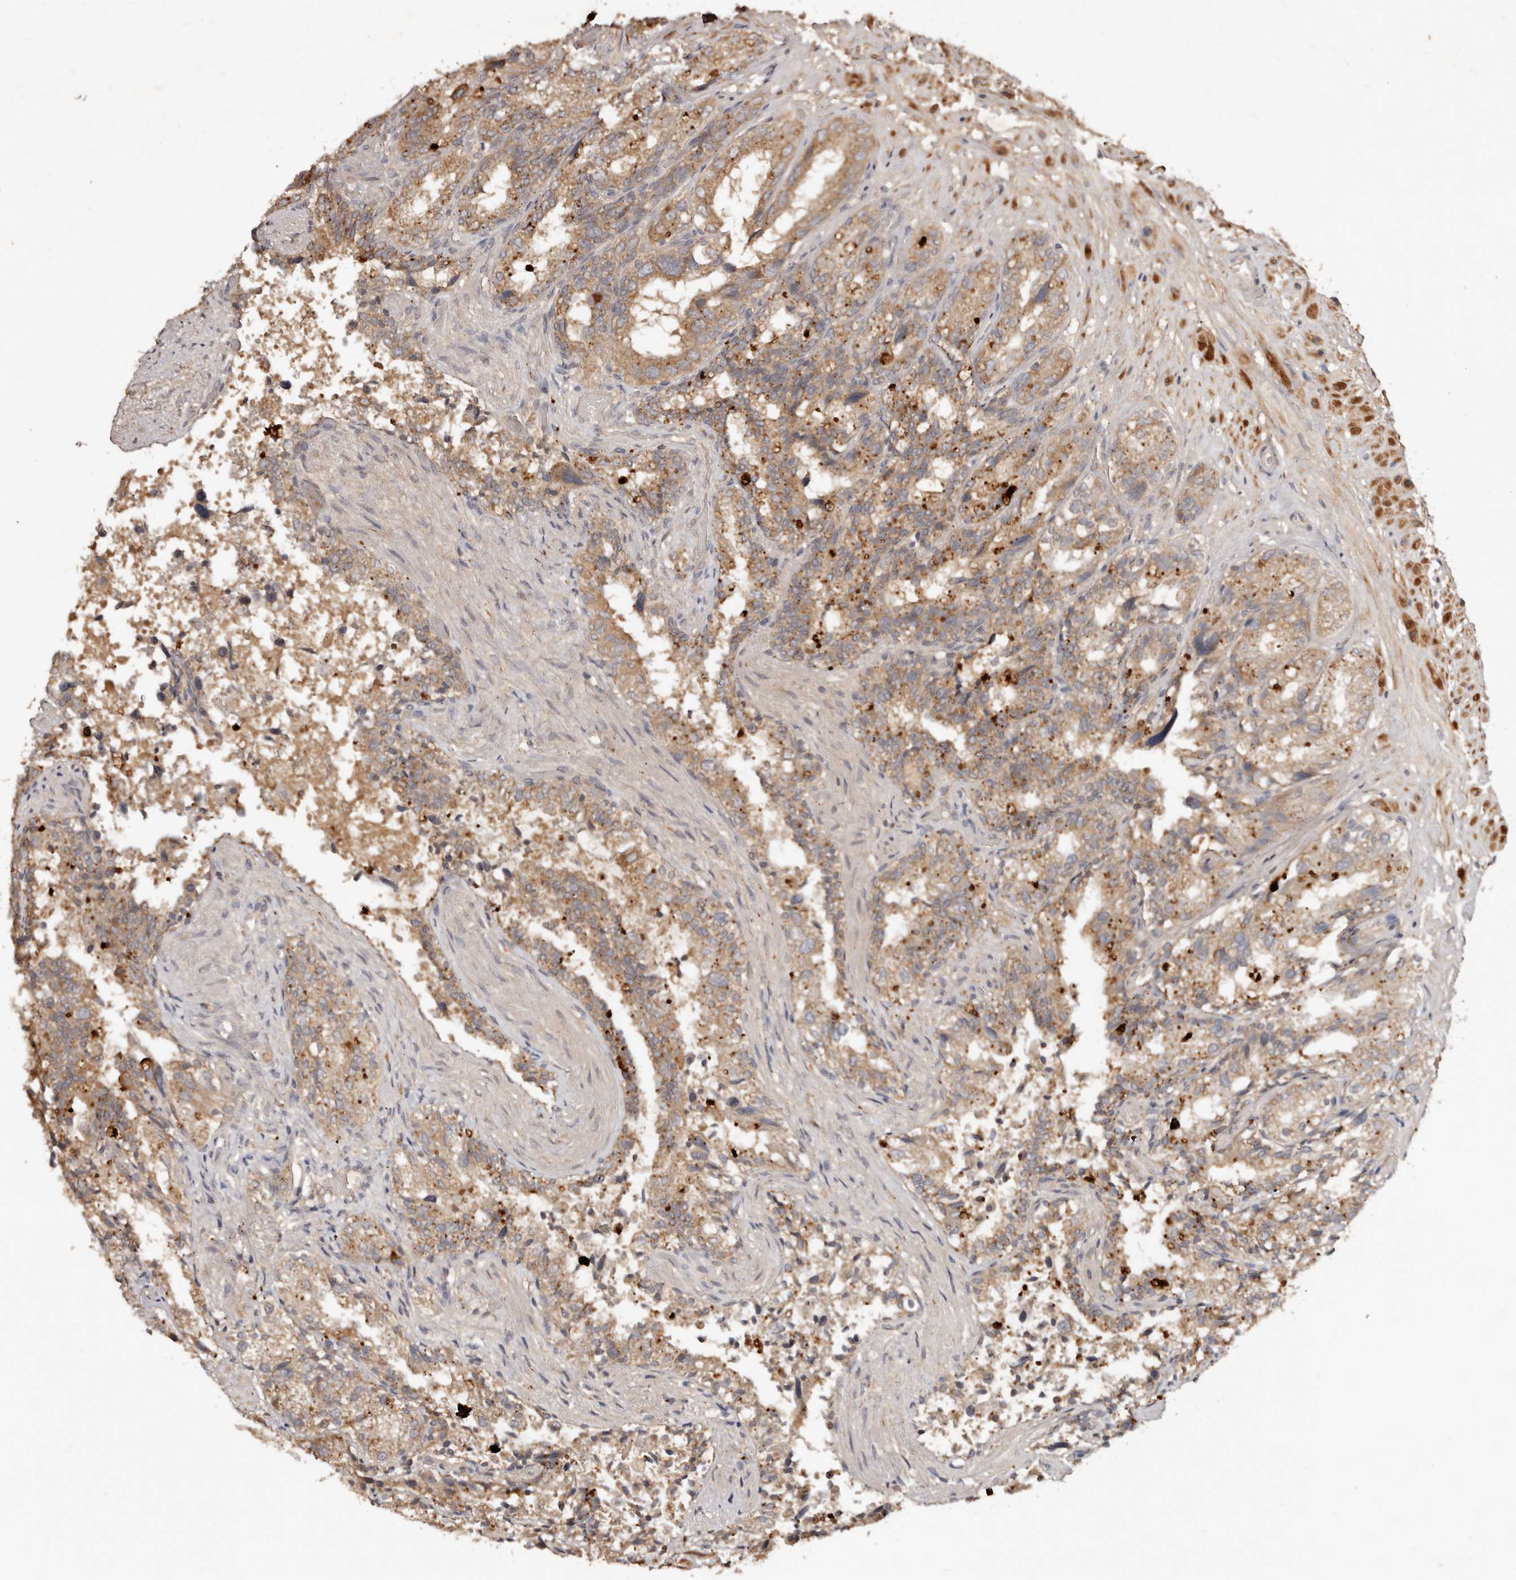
{"staining": {"intensity": "moderate", "quantity": ">75%", "location": "cytoplasmic/membranous"}, "tissue": "seminal vesicle", "cell_type": "Glandular cells", "image_type": "normal", "snomed": [{"axis": "morphology", "description": "Normal tissue, NOS"}, {"axis": "topography", "description": "Seminal veicle"}, {"axis": "topography", "description": "Peripheral nerve tissue"}], "caption": "Unremarkable seminal vesicle exhibits moderate cytoplasmic/membranous positivity in about >75% of glandular cells, visualized by immunohistochemistry. (Brightfield microscopy of DAB IHC at high magnification).", "gene": "PKIB", "patient": {"sex": "male", "age": 63}}